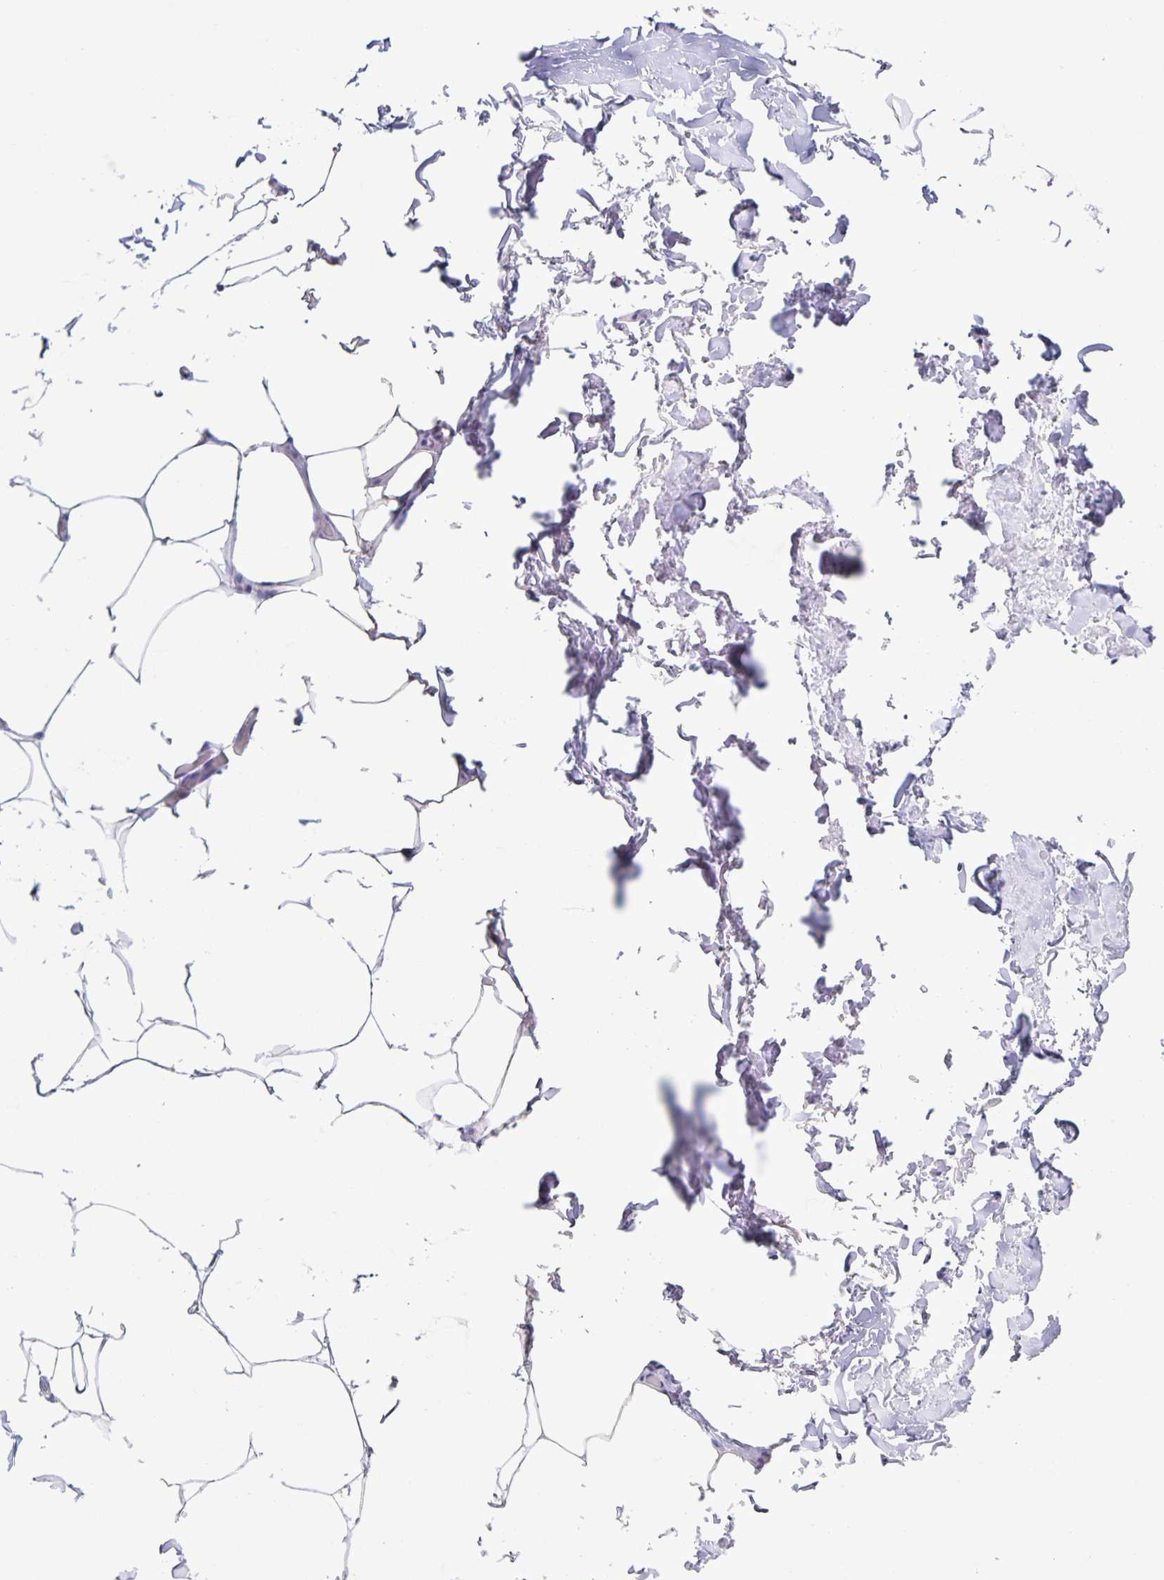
{"staining": {"intensity": "negative", "quantity": "none", "location": "none"}, "tissue": "adipose tissue", "cell_type": "Adipocytes", "image_type": "normal", "snomed": [{"axis": "morphology", "description": "Normal tissue, NOS"}, {"axis": "topography", "description": "Vascular tissue"}, {"axis": "topography", "description": "Peripheral nerve tissue"}], "caption": "Immunohistochemical staining of benign human adipose tissue exhibits no significant expression in adipocytes. (Stains: DAB (3,3'-diaminobenzidine) IHC with hematoxylin counter stain, Microscopy: brightfield microscopy at high magnification).", "gene": "C12orf56", "patient": {"sex": "male", "age": 41}}